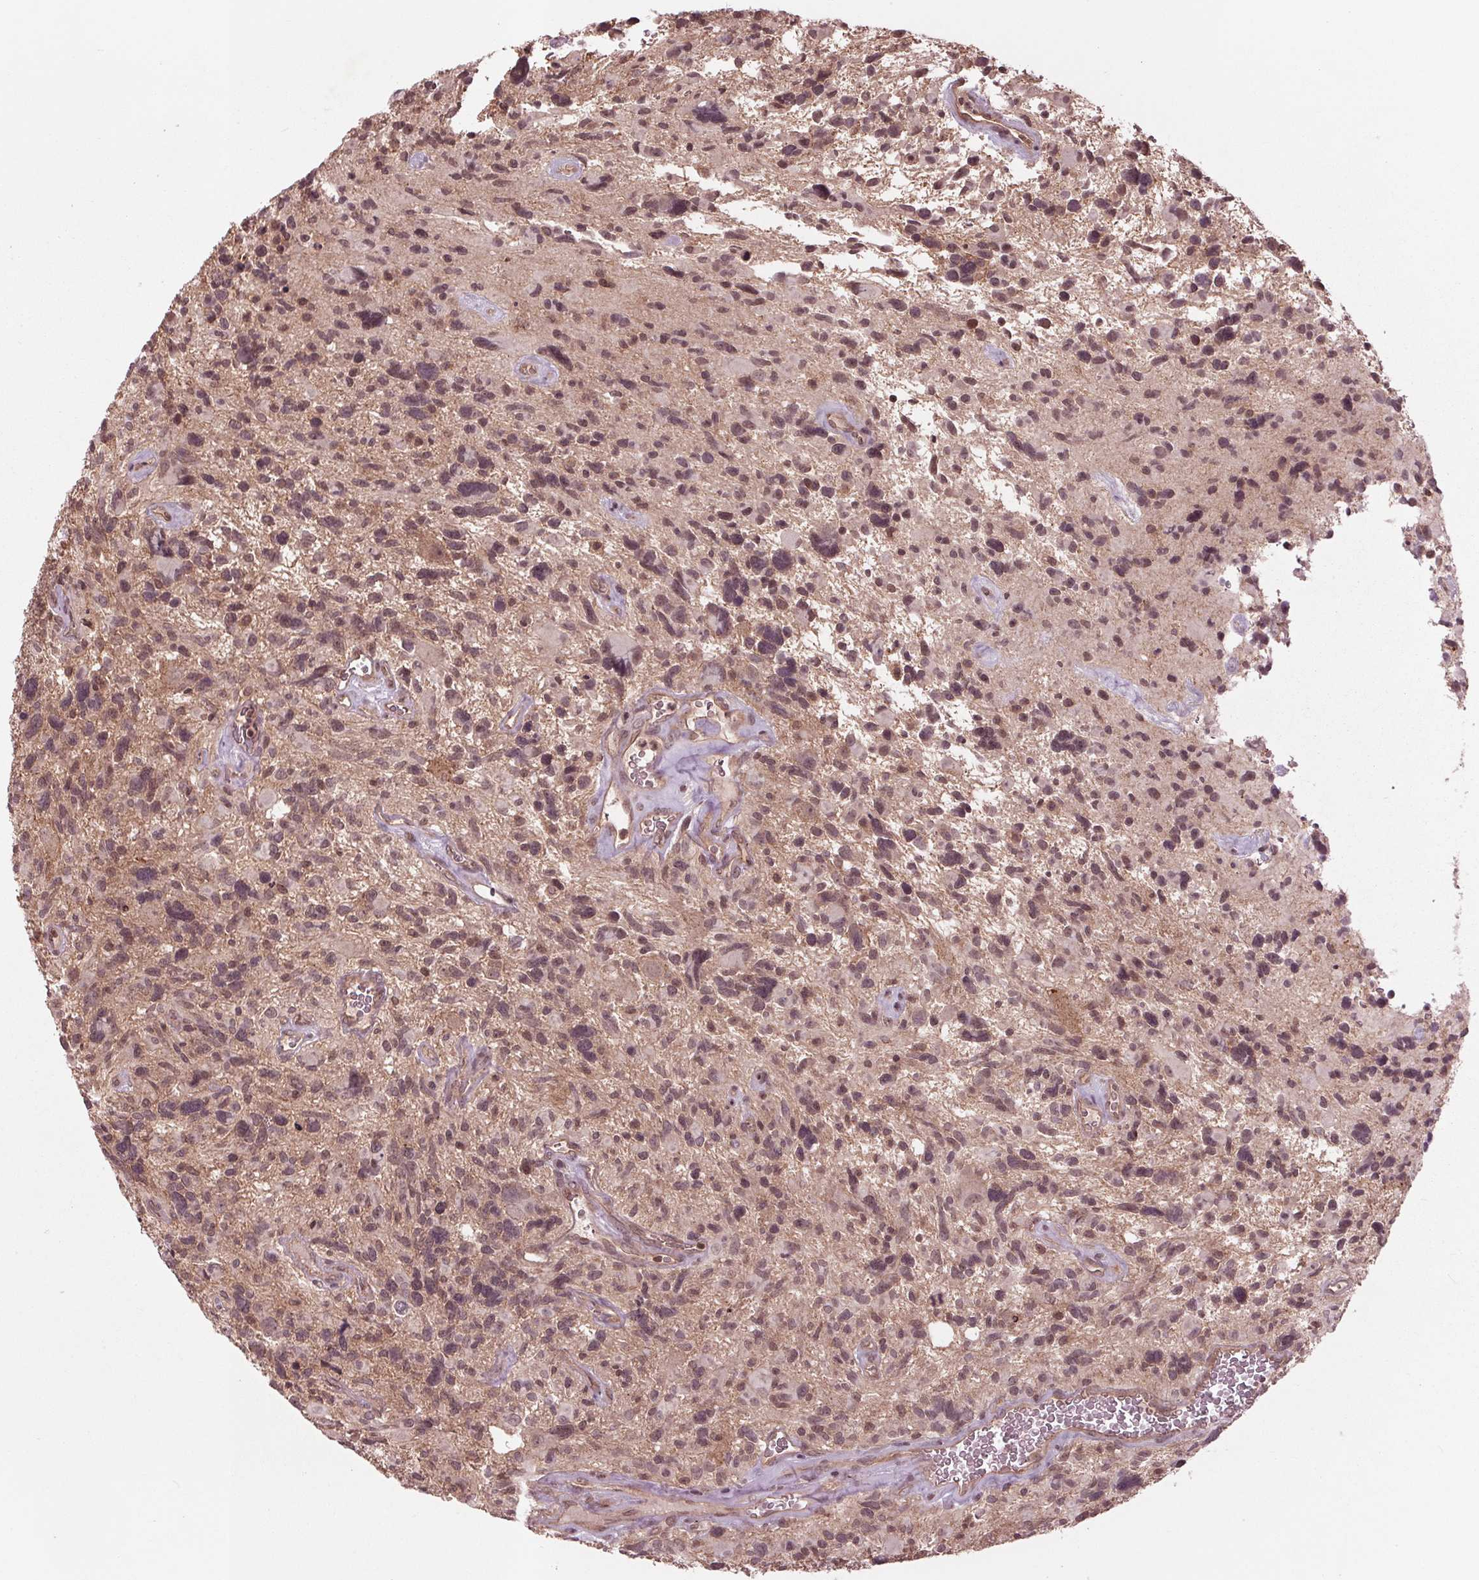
{"staining": {"intensity": "weak", "quantity": "<25%", "location": "nuclear"}, "tissue": "glioma", "cell_type": "Tumor cells", "image_type": "cancer", "snomed": [{"axis": "morphology", "description": "Glioma, malignant, High grade"}, {"axis": "topography", "description": "Brain"}], "caption": "Immunohistochemistry of malignant high-grade glioma demonstrates no positivity in tumor cells.", "gene": "BTBD1", "patient": {"sex": "male", "age": 49}}